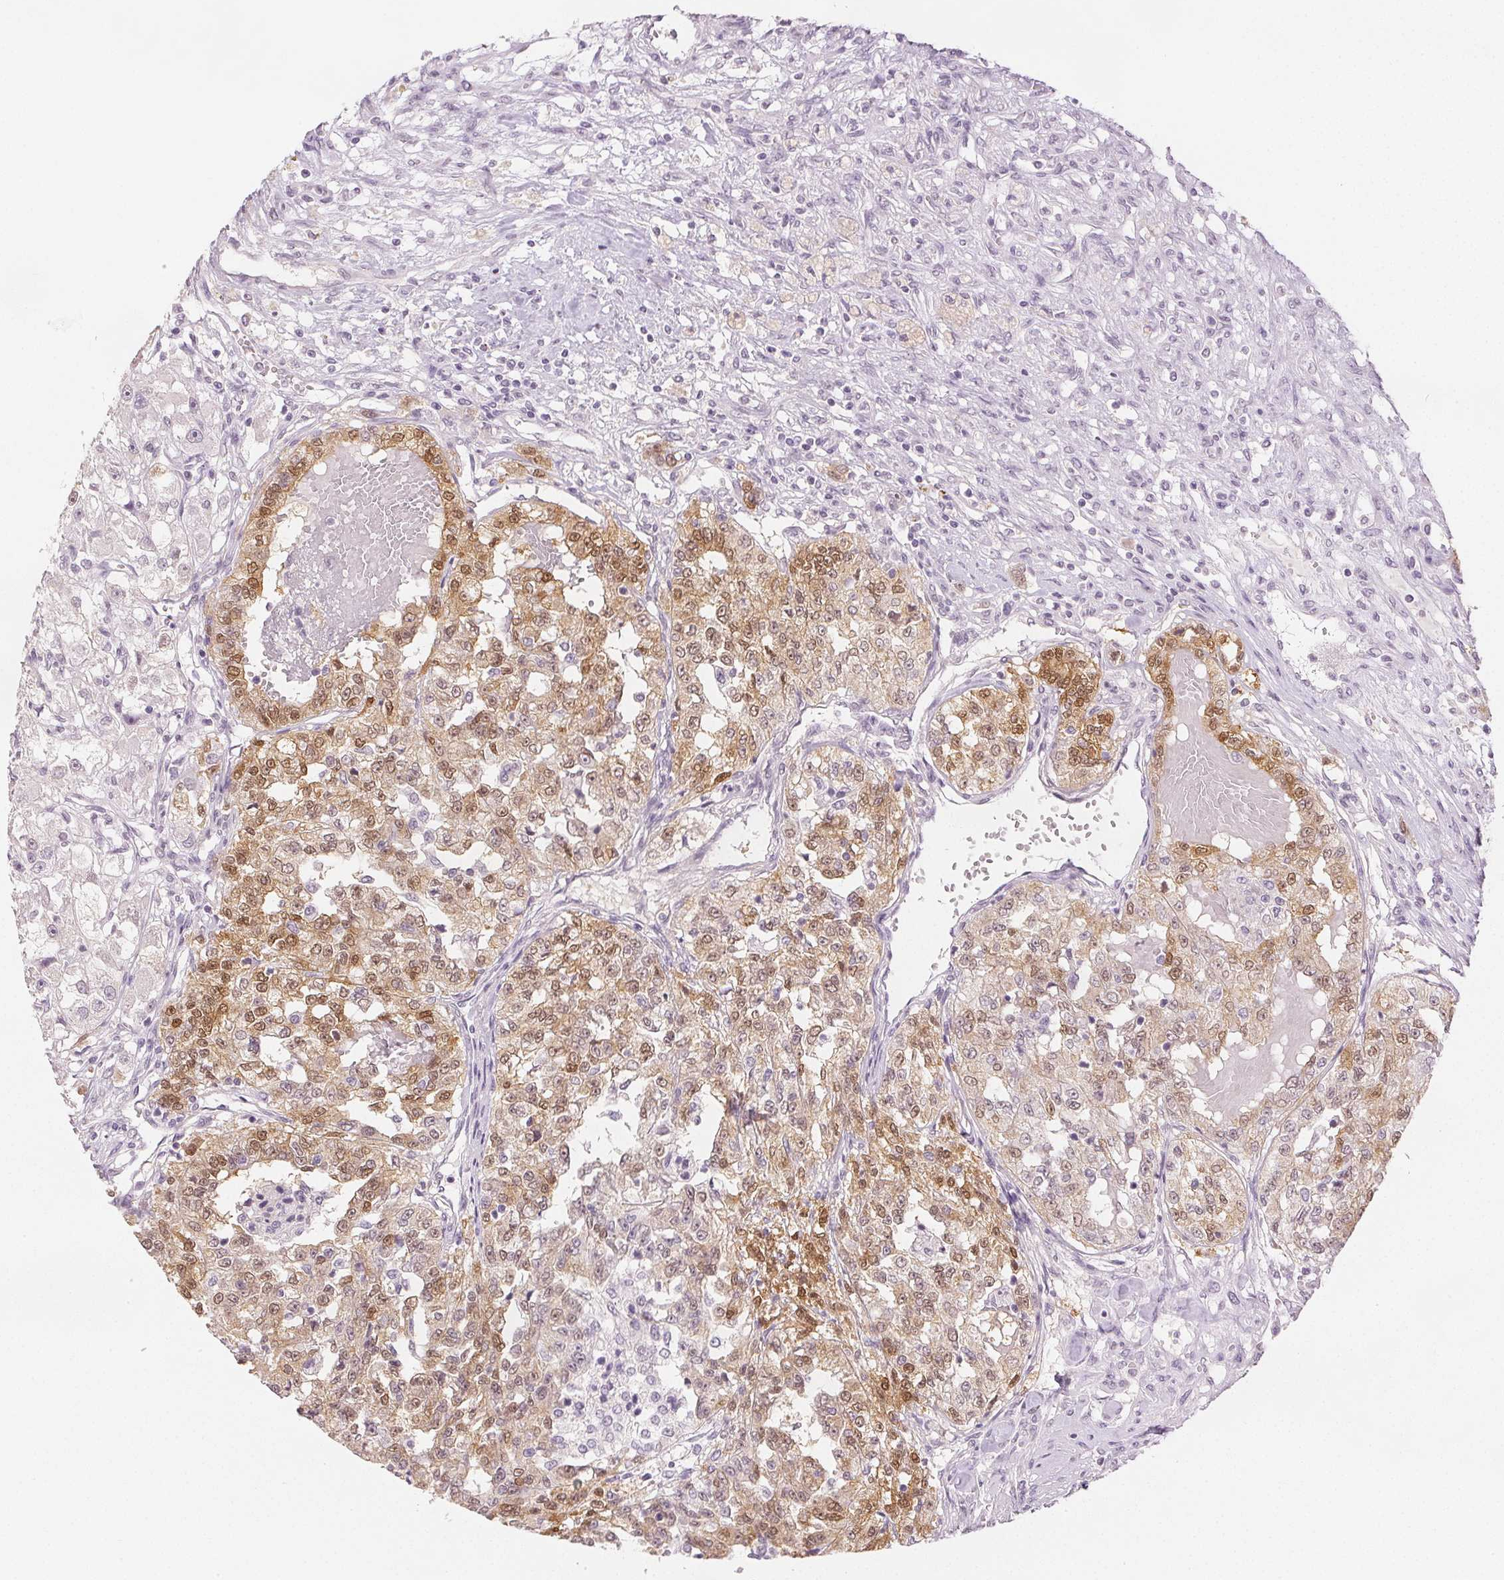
{"staining": {"intensity": "moderate", "quantity": ">75%", "location": "cytoplasmic/membranous,nuclear"}, "tissue": "renal cancer", "cell_type": "Tumor cells", "image_type": "cancer", "snomed": [{"axis": "morphology", "description": "Adenocarcinoma, NOS"}, {"axis": "topography", "description": "Kidney"}], "caption": "Immunohistochemical staining of renal cancer (adenocarcinoma) reveals medium levels of moderate cytoplasmic/membranous and nuclear protein expression in about >75% of tumor cells.", "gene": "SCGN", "patient": {"sex": "female", "age": 63}}